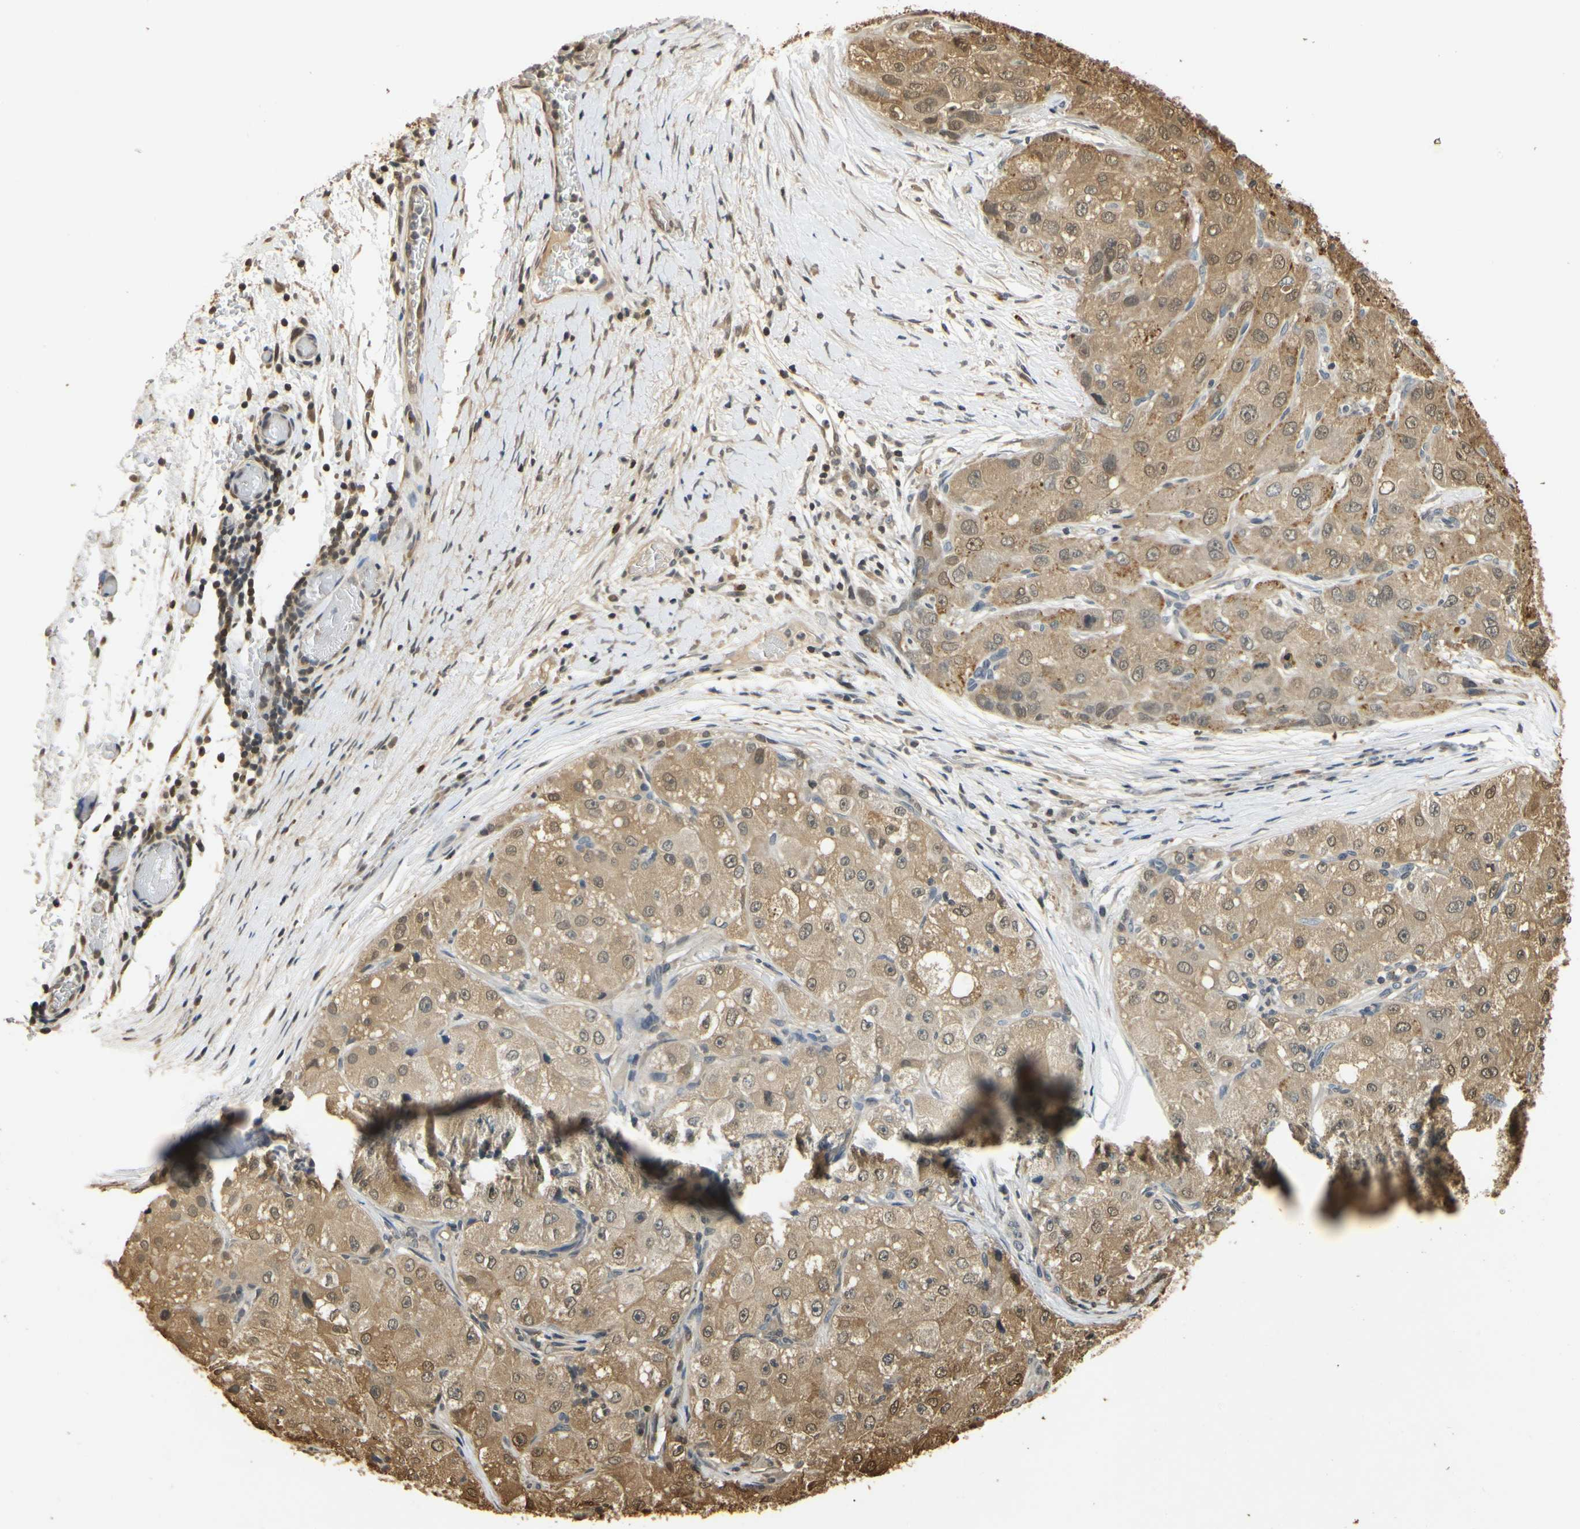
{"staining": {"intensity": "moderate", "quantity": ">75%", "location": "cytoplasmic/membranous"}, "tissue": "liver cancer", "cell_type": "Tumor cells", "image_type": "cancer", "snomed": [{"axis": "morphology", "description": "Carcinoma, Hepatocellular, NOS"}, {"axis": "topography", "description": "Liver"}], "caption": "Immunohistochemistry (IHC) (DAB) staining of hepatocellular carcinoma (liver) exhibits moderate cytoplasmic/membranous protein staining in about >75% of tumor cells.", "gene": "SOD1", "patient": {"sex": "male", "age": 80}}